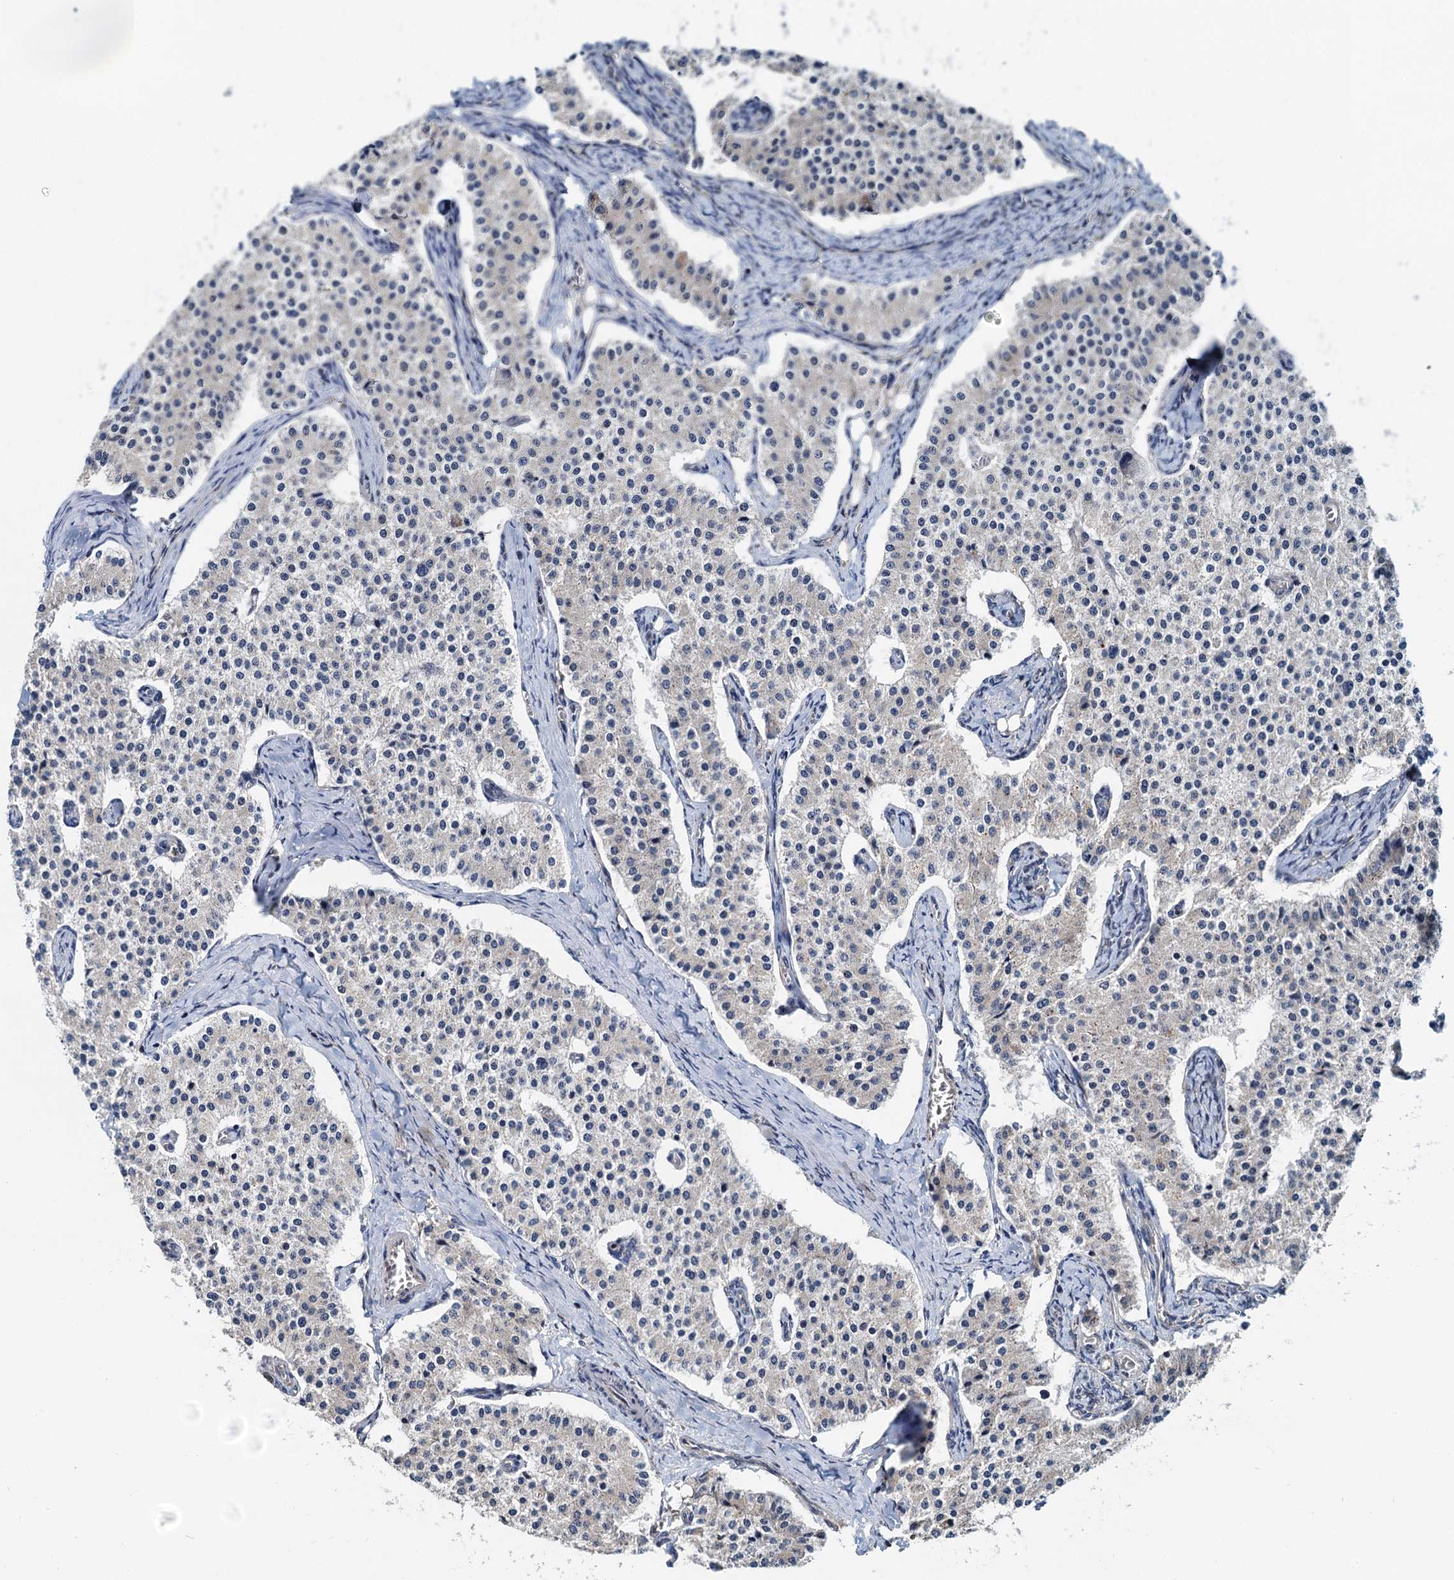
{"staining": {"intensity": "negative", "quantity": "none", "location": "none"}, "tissue": "carcinoid", "cell_type": "Tumor cells", "image_type": "cancer", "snomed": [{"axis": "morphology", "description": "Carcinoid, malignant, NOS"}, {"axis": "topography", "description": "Colon"}], "caption": "DAB (3,3'-diaminobenzidine) immunohistochemical staining of malignant carcinoid demonstrates no significant expression in tumor cells. (DAB immunohistochemistry (IHC) with hematoxylin counter stain).", "gene": "MCMBP", "patient": {"sex": "female", "age": 52}}